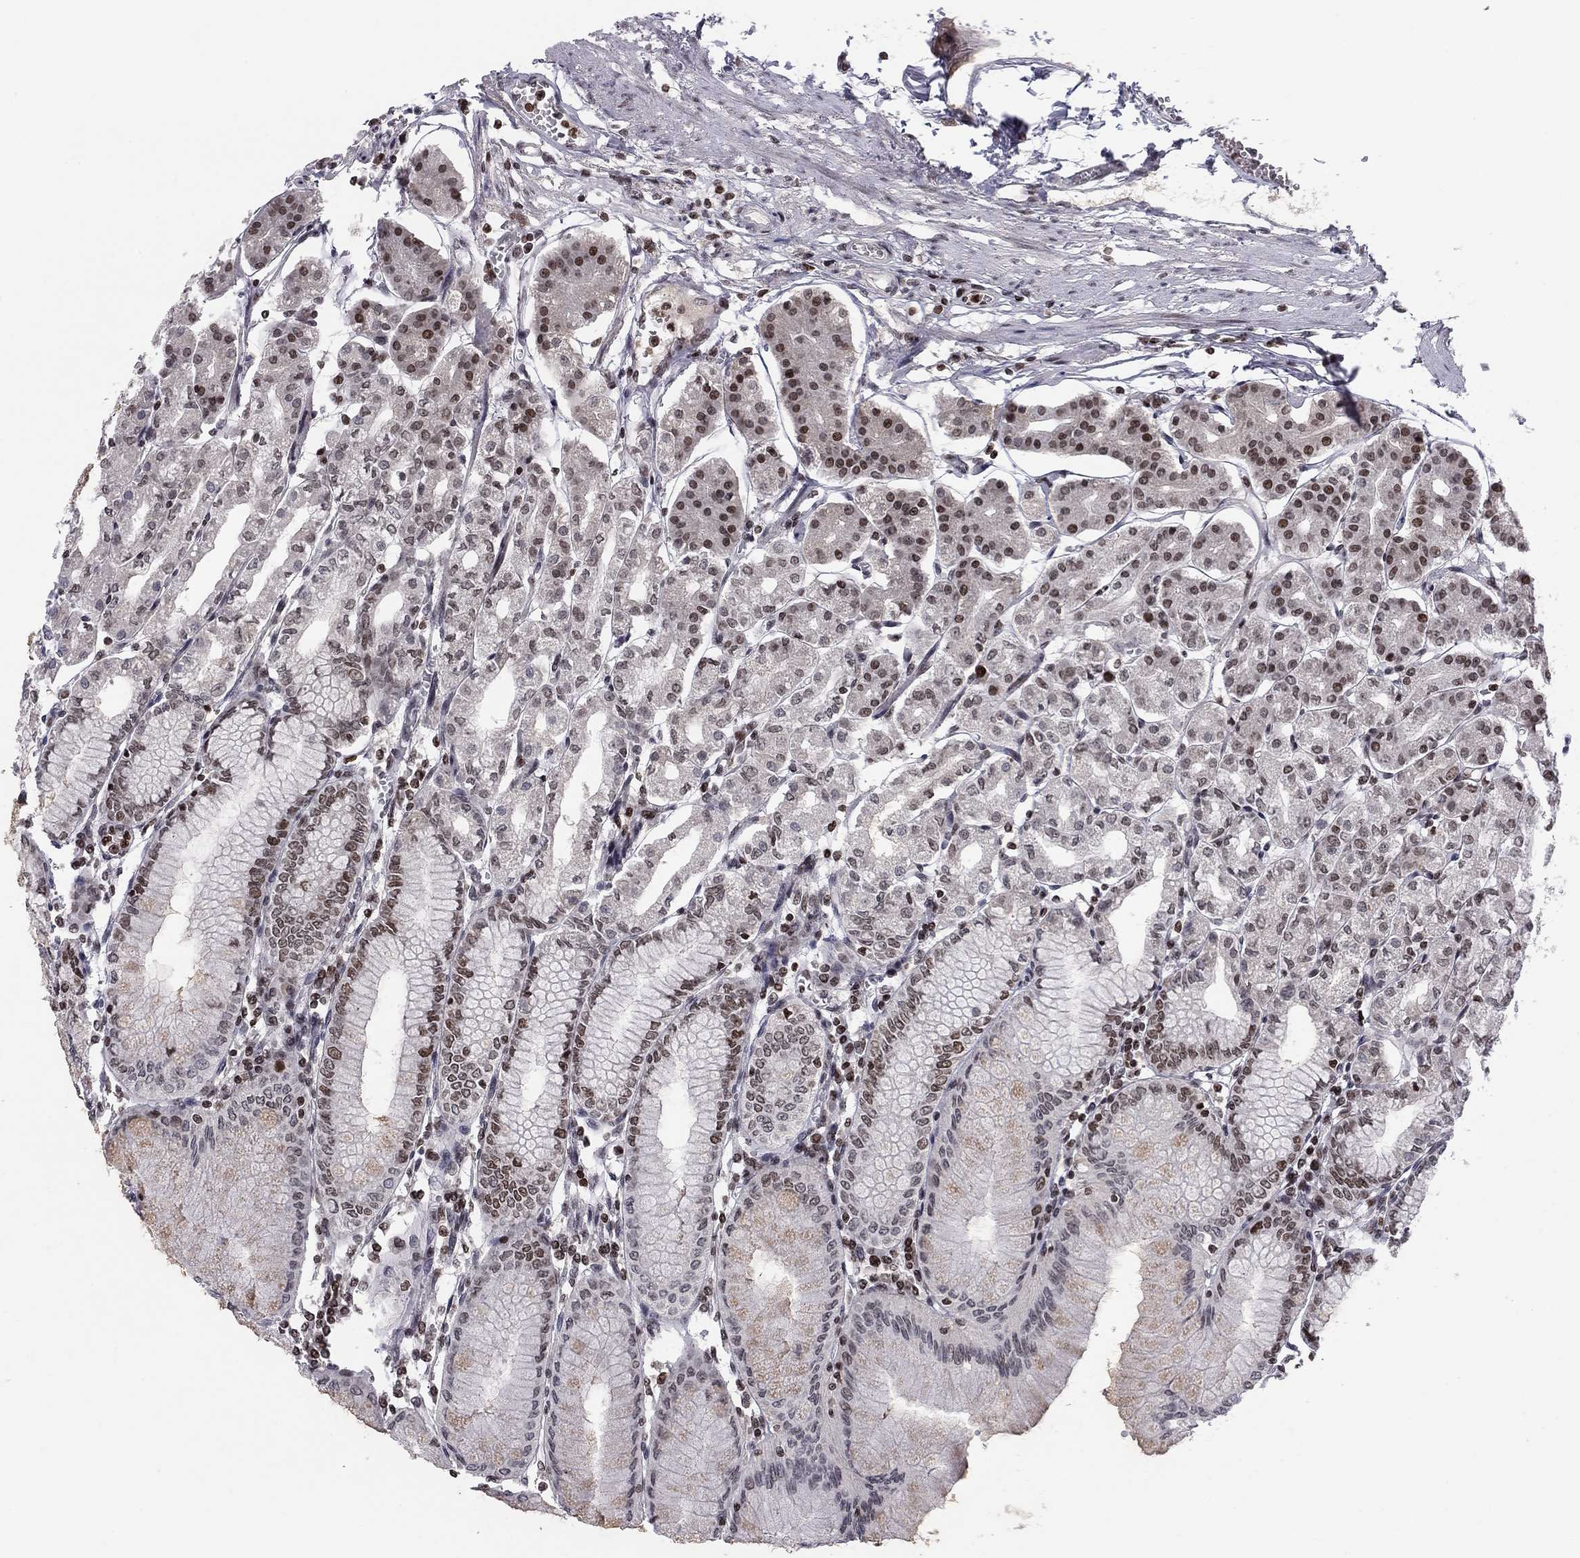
{"staining": {"intensity": "strong", "quantity": "25%-75%", "location": "nuclear"}, "tissue": "stomach", "cell_type": "Glandular cells", "image_type": "normal", "snomed": [{"axis": "morphology", "description": "Normal tissue, NOS"}, {"axis": "topography", "description": "Skeletal muscle"}, {"axis": "topography", "description": "Stomach"}], "caption": "A photomicrograph of human stomach stained for a protein demonstrates strong nuclear brown staining in glandular cells.", "gene": "RNASEH2C", "patient": {"sex": "female", "age": 57}}